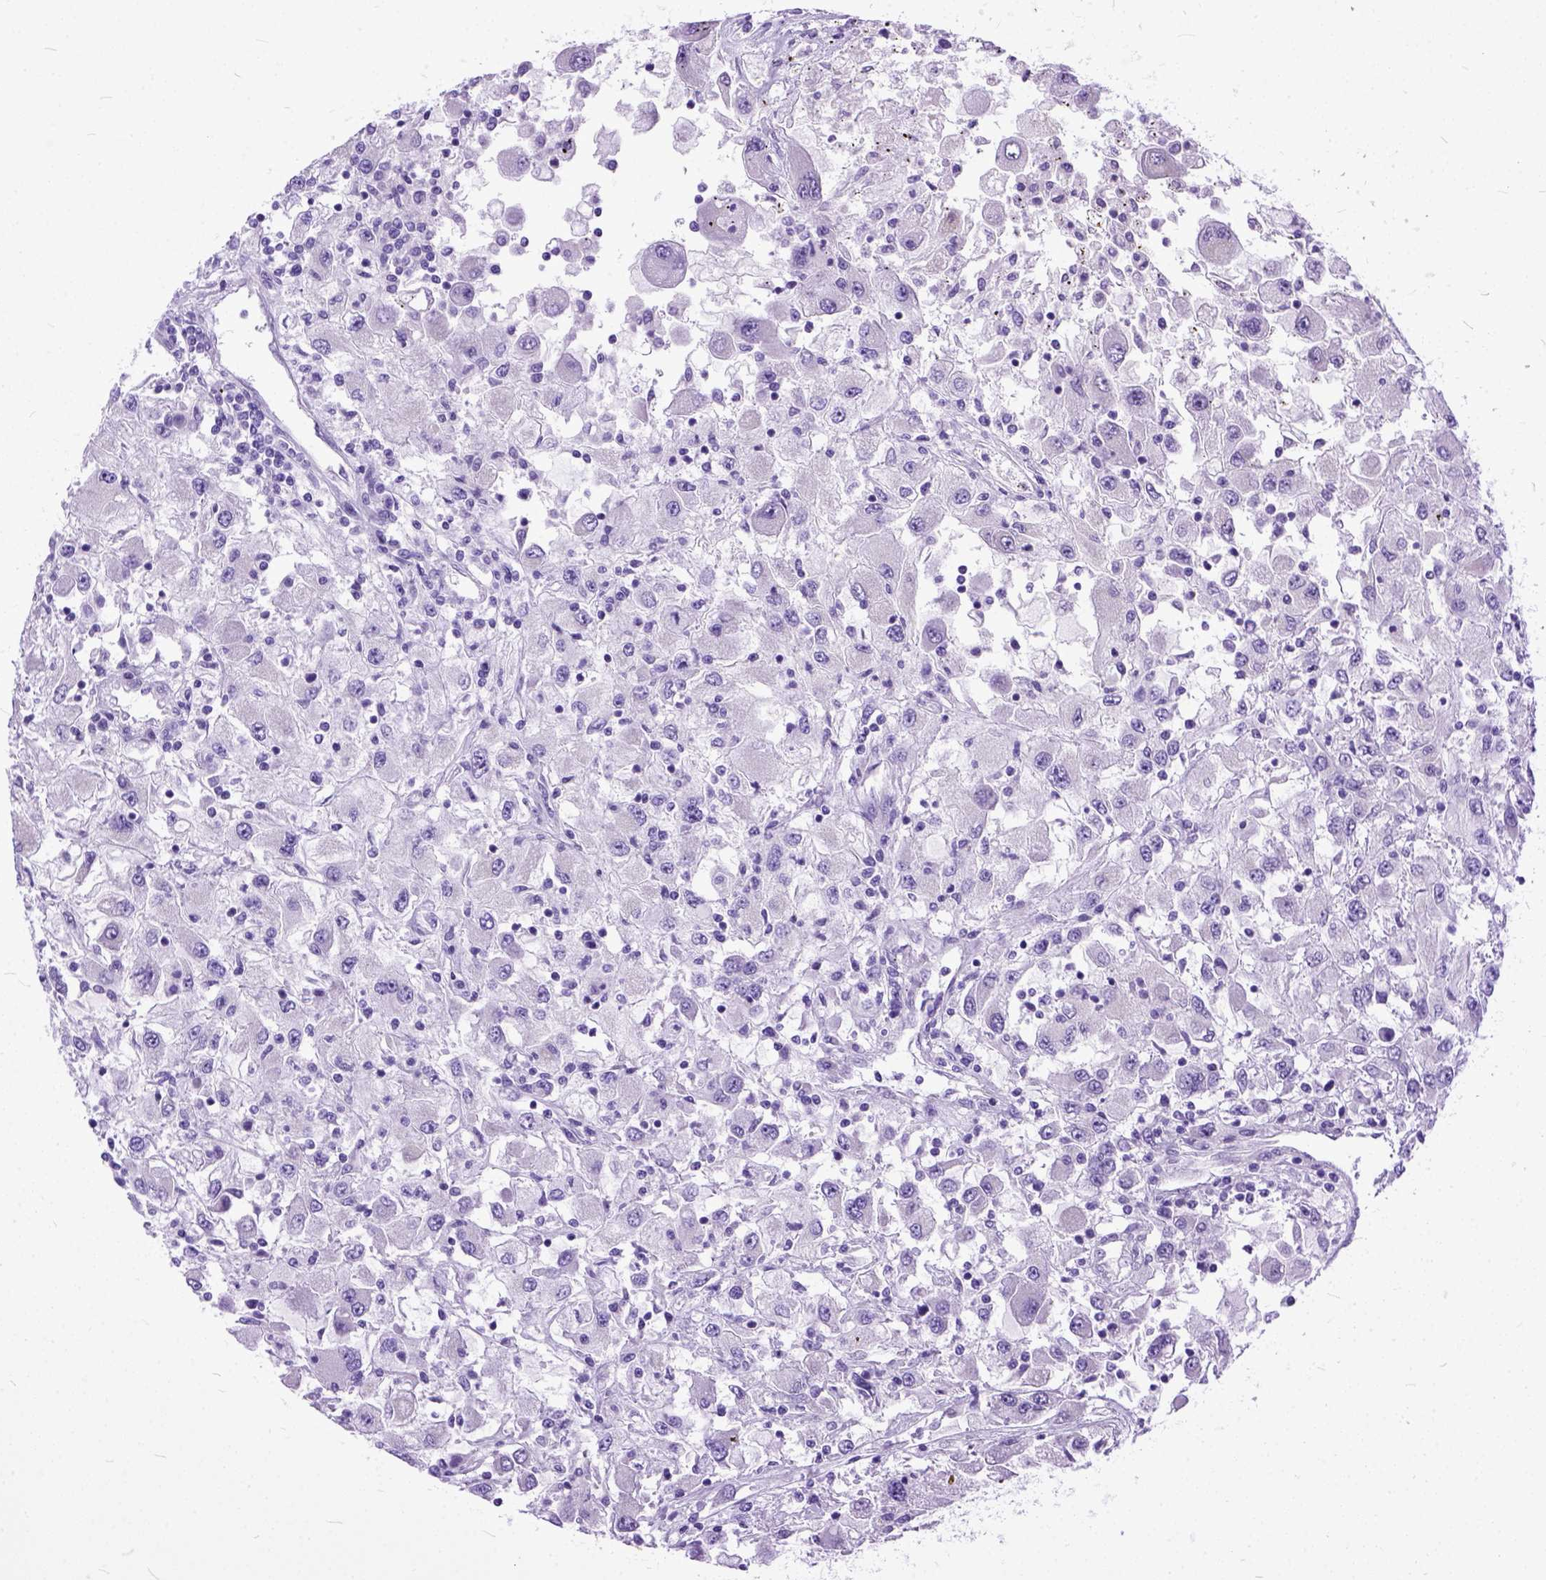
{"staining": {"intensity": "negative", "quantity": "none", "location": "none"}, "tissue": "renal cancer", "cell_type": "Tumor cells", "image_type": "cancer", "snomed": [{"axis": "morphology", "description": "Adenocarcinoma, NOS"}, {"axis": "topography", "description": "Kidney"}], "caption": "A histopathology image of renal cancer stained for a protein shows no brown staining in tumor cells.", "gene": "PPL", "patient": {"sex": "female", "age": 67}}